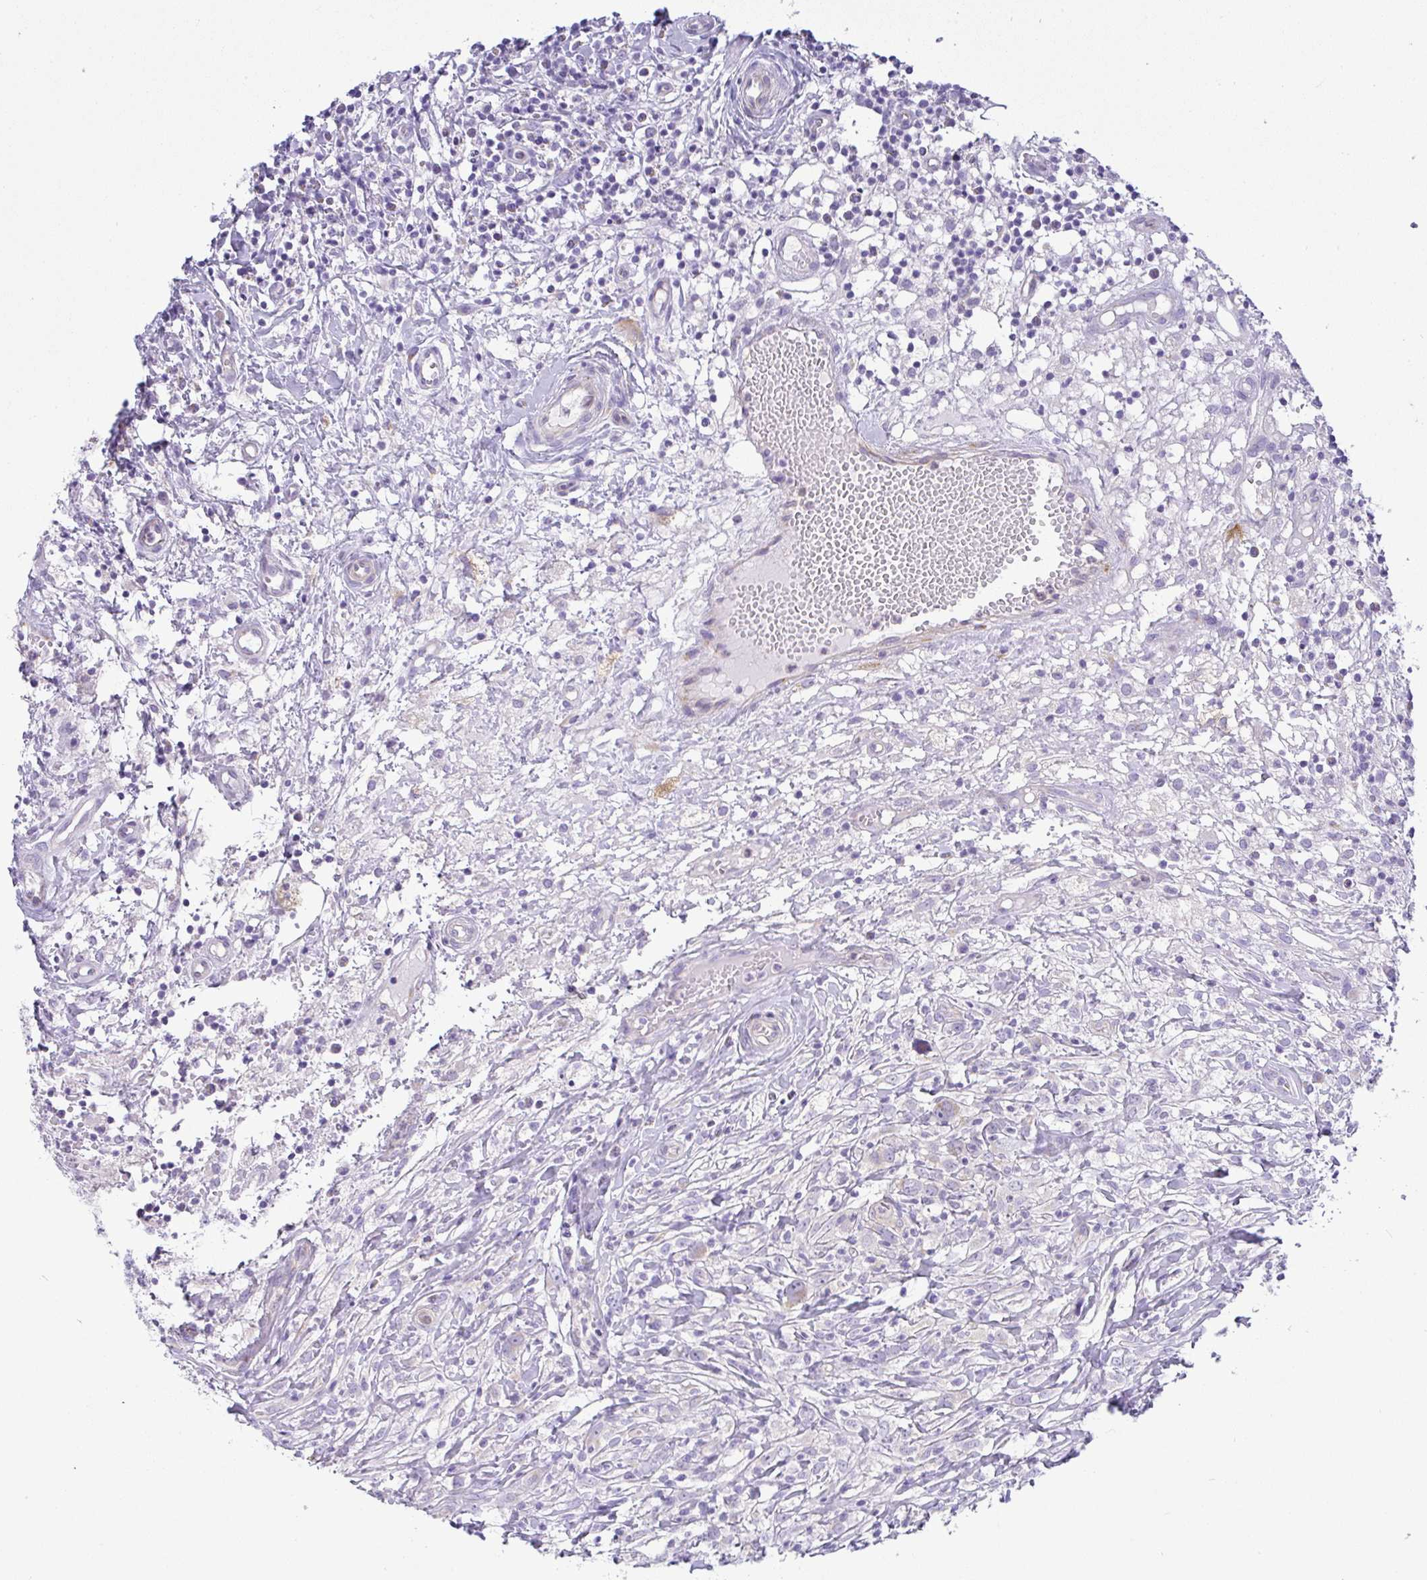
{"staining": {"intensity": "weak", "quantity": "<25%", "location": "cytoplasmic/membranous"}, "tissue": "lymphoma", "cell_type": "Tumor cells", "image_type": "cancer", "snomed": [{"axis": "morphology", "description": "Hodgkin's disease, NOS"}, {"axis": "topography", "description": "No Tissue"}], "caption": "Human Hodgkin's disease stained for a protein using immunohistochemistry exhibits no expression in tumor cells.", "gene": "FAM177A1", "patient": {"sex": "female", "age": 21}}